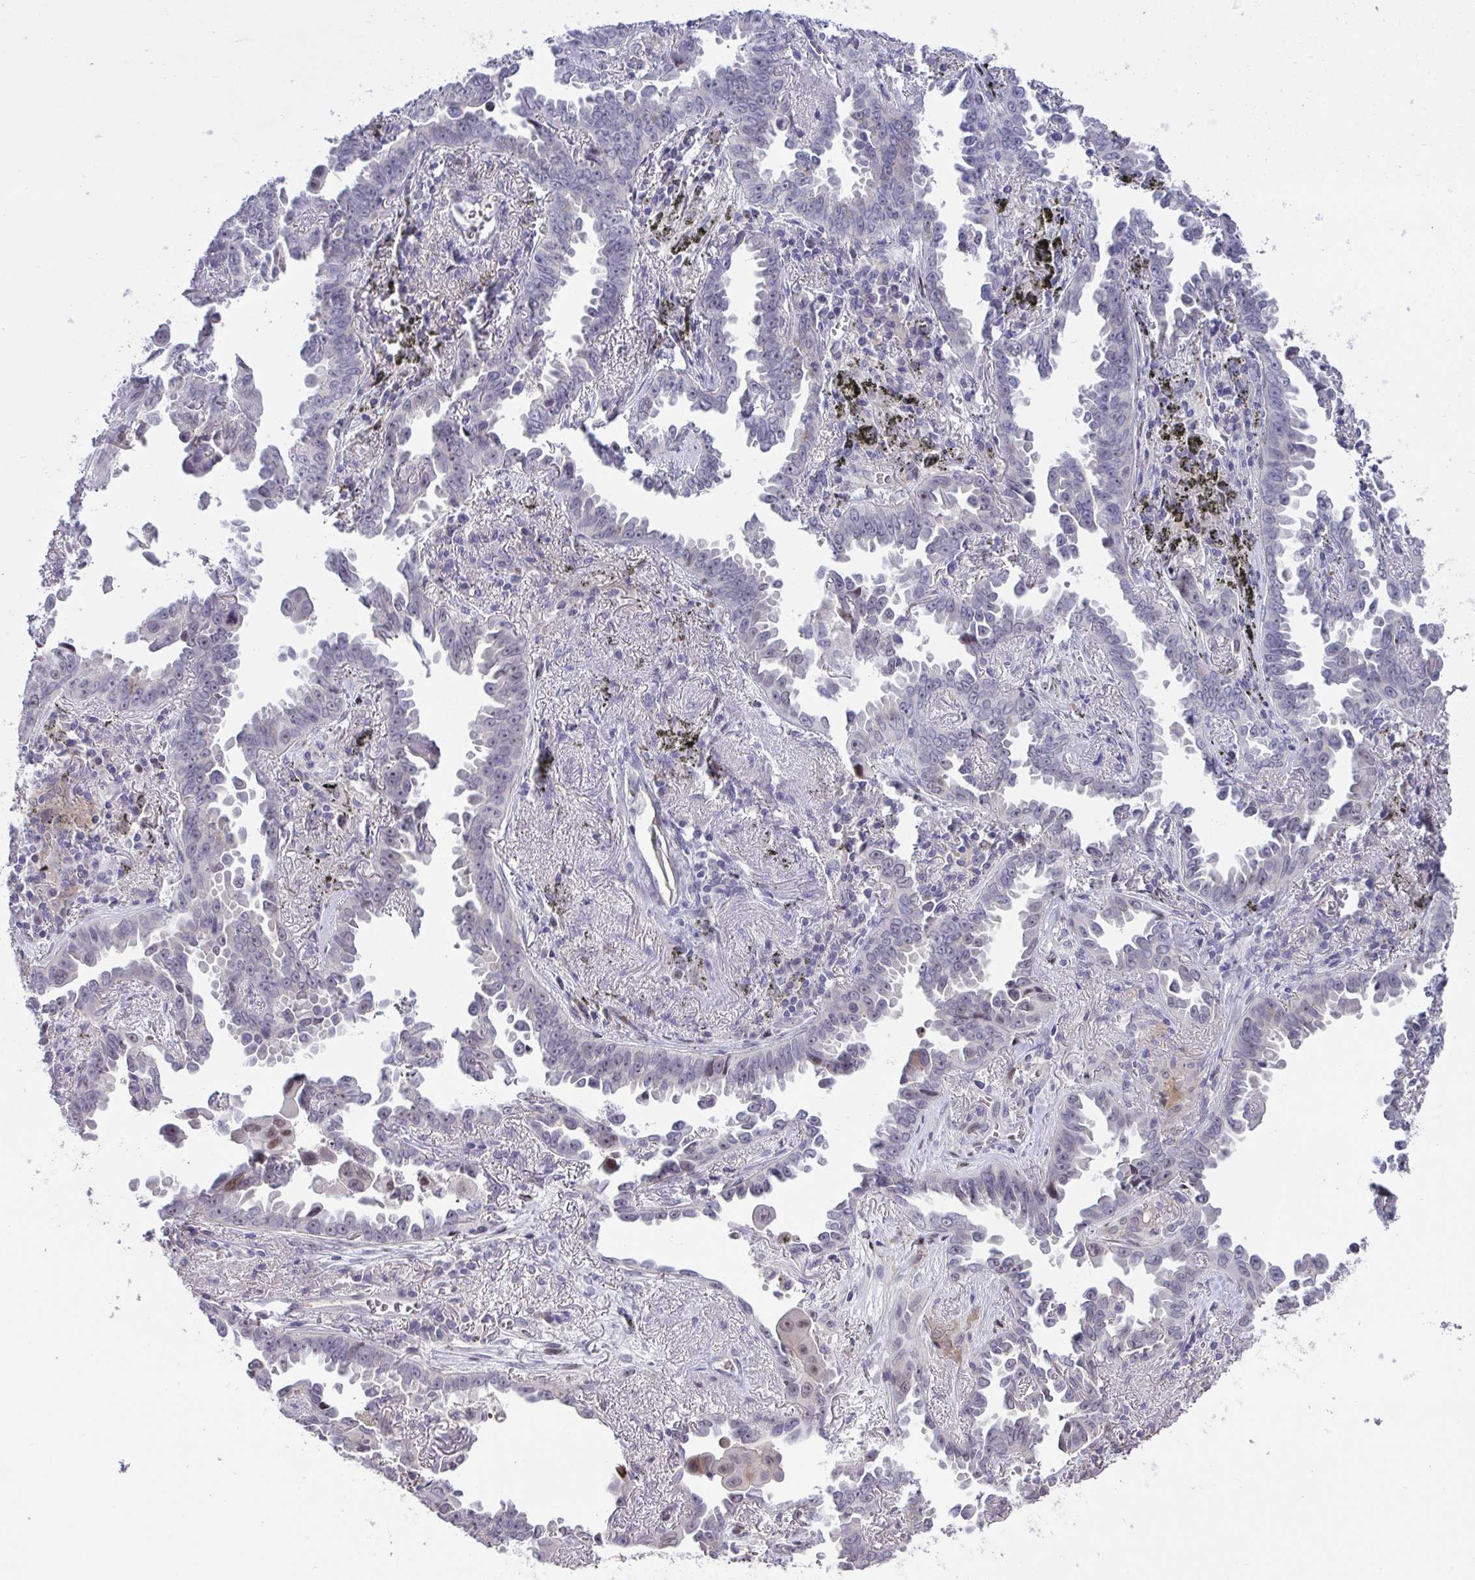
{"staining": {"intensity": "weak", "quantity": "<25%", "location": "nuclear"}, "tissue": "lung cancer", "cell_type": "Tumor cells", "image_type": "cancer", "snomed": [{"axis": "morphology", "description": "Adenocarcinoma, NOS"}, {"axis": "topography", "description": "Lung"}], "caption": "DAB (3,3'-diaminobenzidine) immunohistochemical staining of human adenocarcinoma (lung) reveals no significant expression in tumor cells. The staining is performed using DAB (3,3'-diaminobenzidine) brown chromogen with nuclei counter-stained in using hematoxylin.", "gene": "GALNT16", "patient": {"sex": "male", "age": 68}}